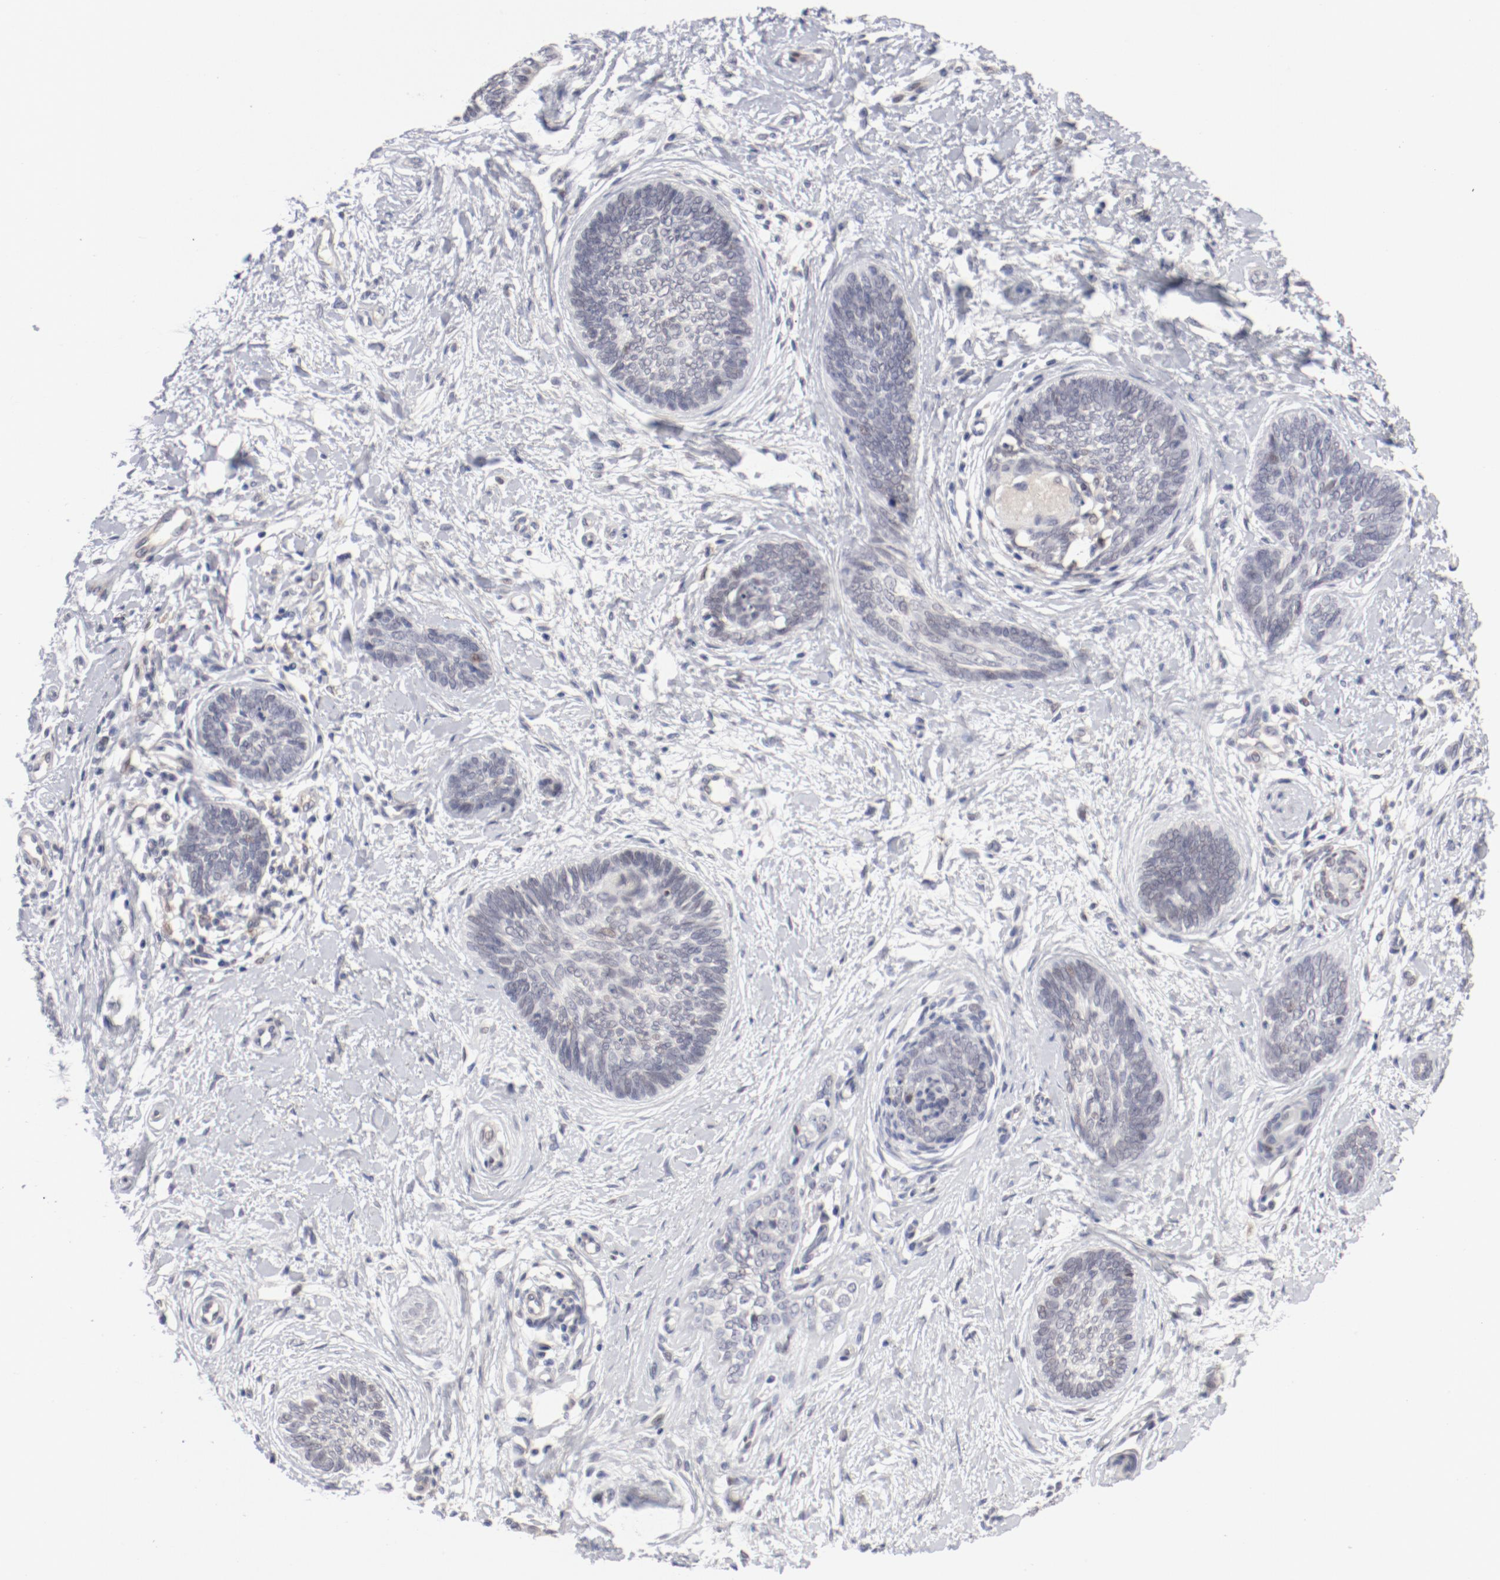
{"staining": {"intensity": "negative", "quantity": "none", "location": "none"}, "tissue": "skin cancer", "cell_type": "Tumor cells", "image_type": "cancer", "snomed": [{"axis": "morphology", "description": "Basal cell carcinoma"}, {"axis": "topography", "description": "Skin"}], "caption": "Immunohistochemical staining of basal cell carcinoma (skin) demonstrates no significant expression in tumor cells. (IHC, brightfield microscopy, high magnification).", "gene": "FSCB", "patient": {"sex": "female", "age": 81}}